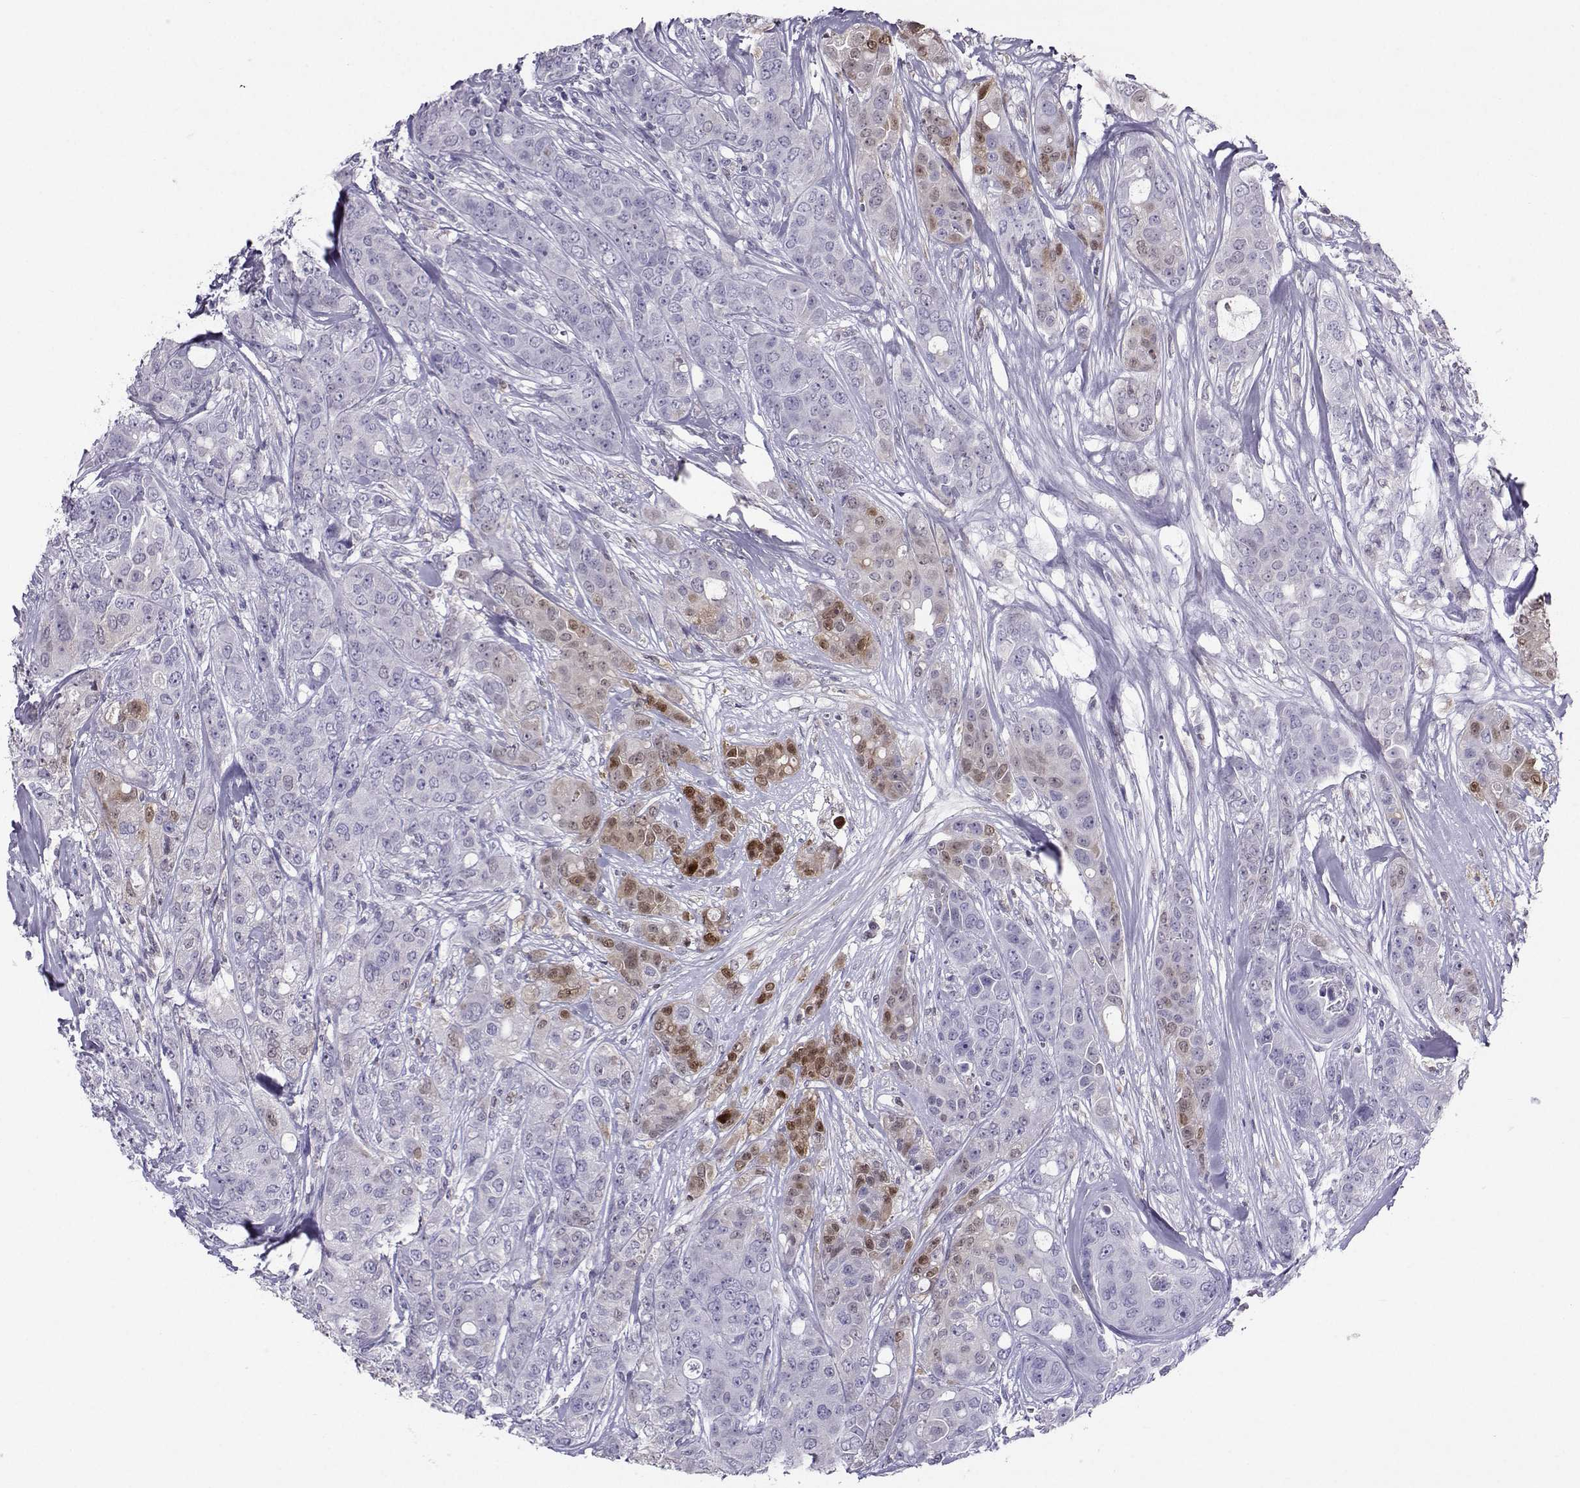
{"staining": {"intensity": "strong", "quantity": "<25%", "location": "nuclear"}, "tissue": "breast cancer", "cell_type": "Tumor cells", "image_type": "cancer", "snomed": [{"axis": "morphology", "description": "Duct carcinoma"}, {"axis": "topography", "description": "Breast"}], "caption": "The histopathology image exhibits immunohistochemical staining of breast infiltrating ductal carcinoma. There is strong nuclear positivity is present in about <25% of tumor cells.", "gene": "PGK1", "patient": {"sex": "female", "age": 43}}